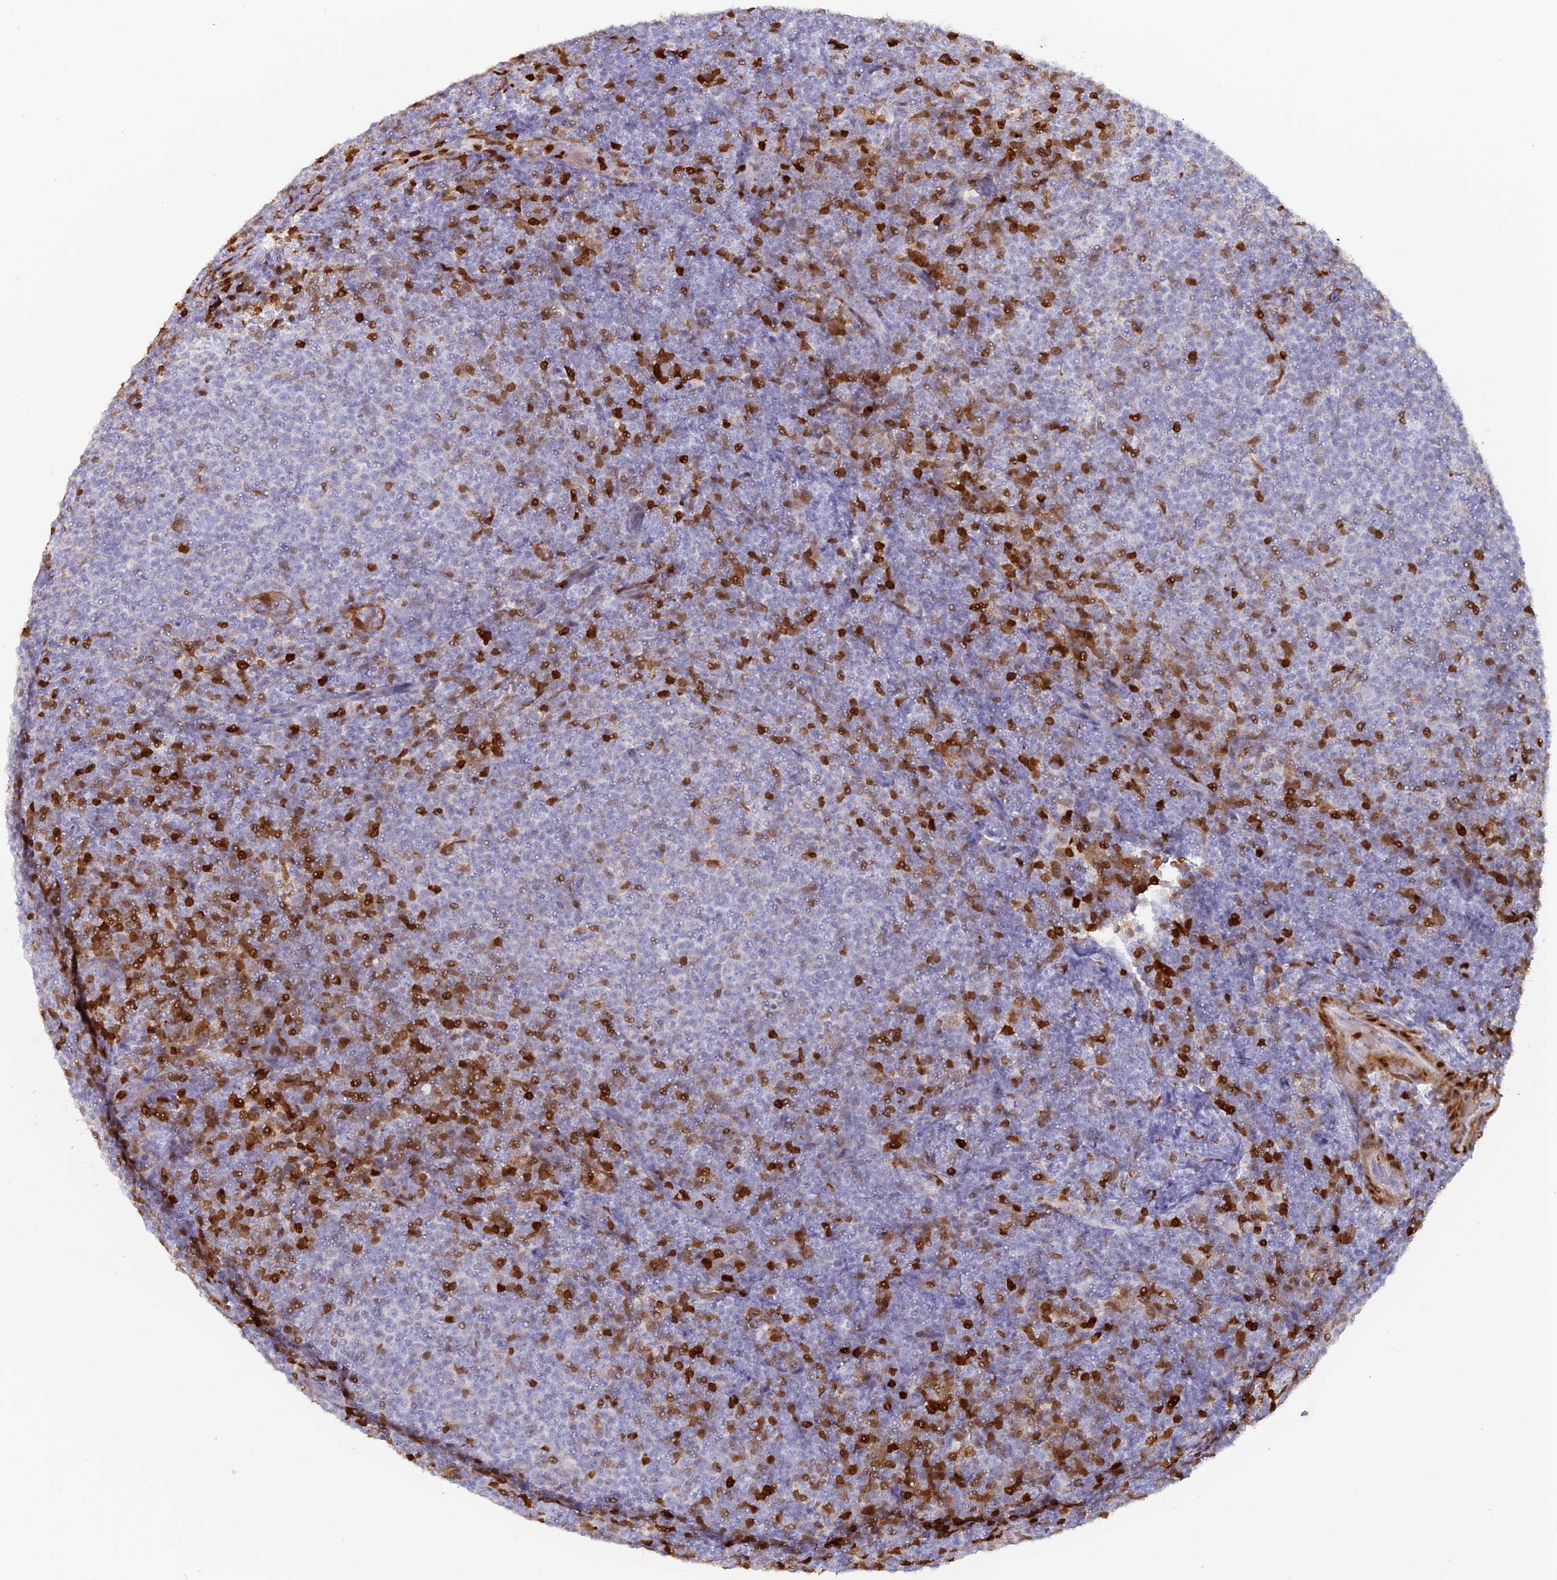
{"staining": {"intensity": "negative", "quantity": "none", "location": "none"}, "tissue": "lymphoma", "cell_type": "Tumor cells", "image_type": "cancer", "snomed": [{"axis": "morphology", "description": "Malignant lymphoma, non-Hodgkin's type, Low grade"}, {"axis": "topography", "description": "Lymph node"}], "caption": "Immunohistochemistry of lymphoma displays no positivity in tumor cells.", "gene": "PGBD4", "patient": {"sex": "male", "age": 66}}